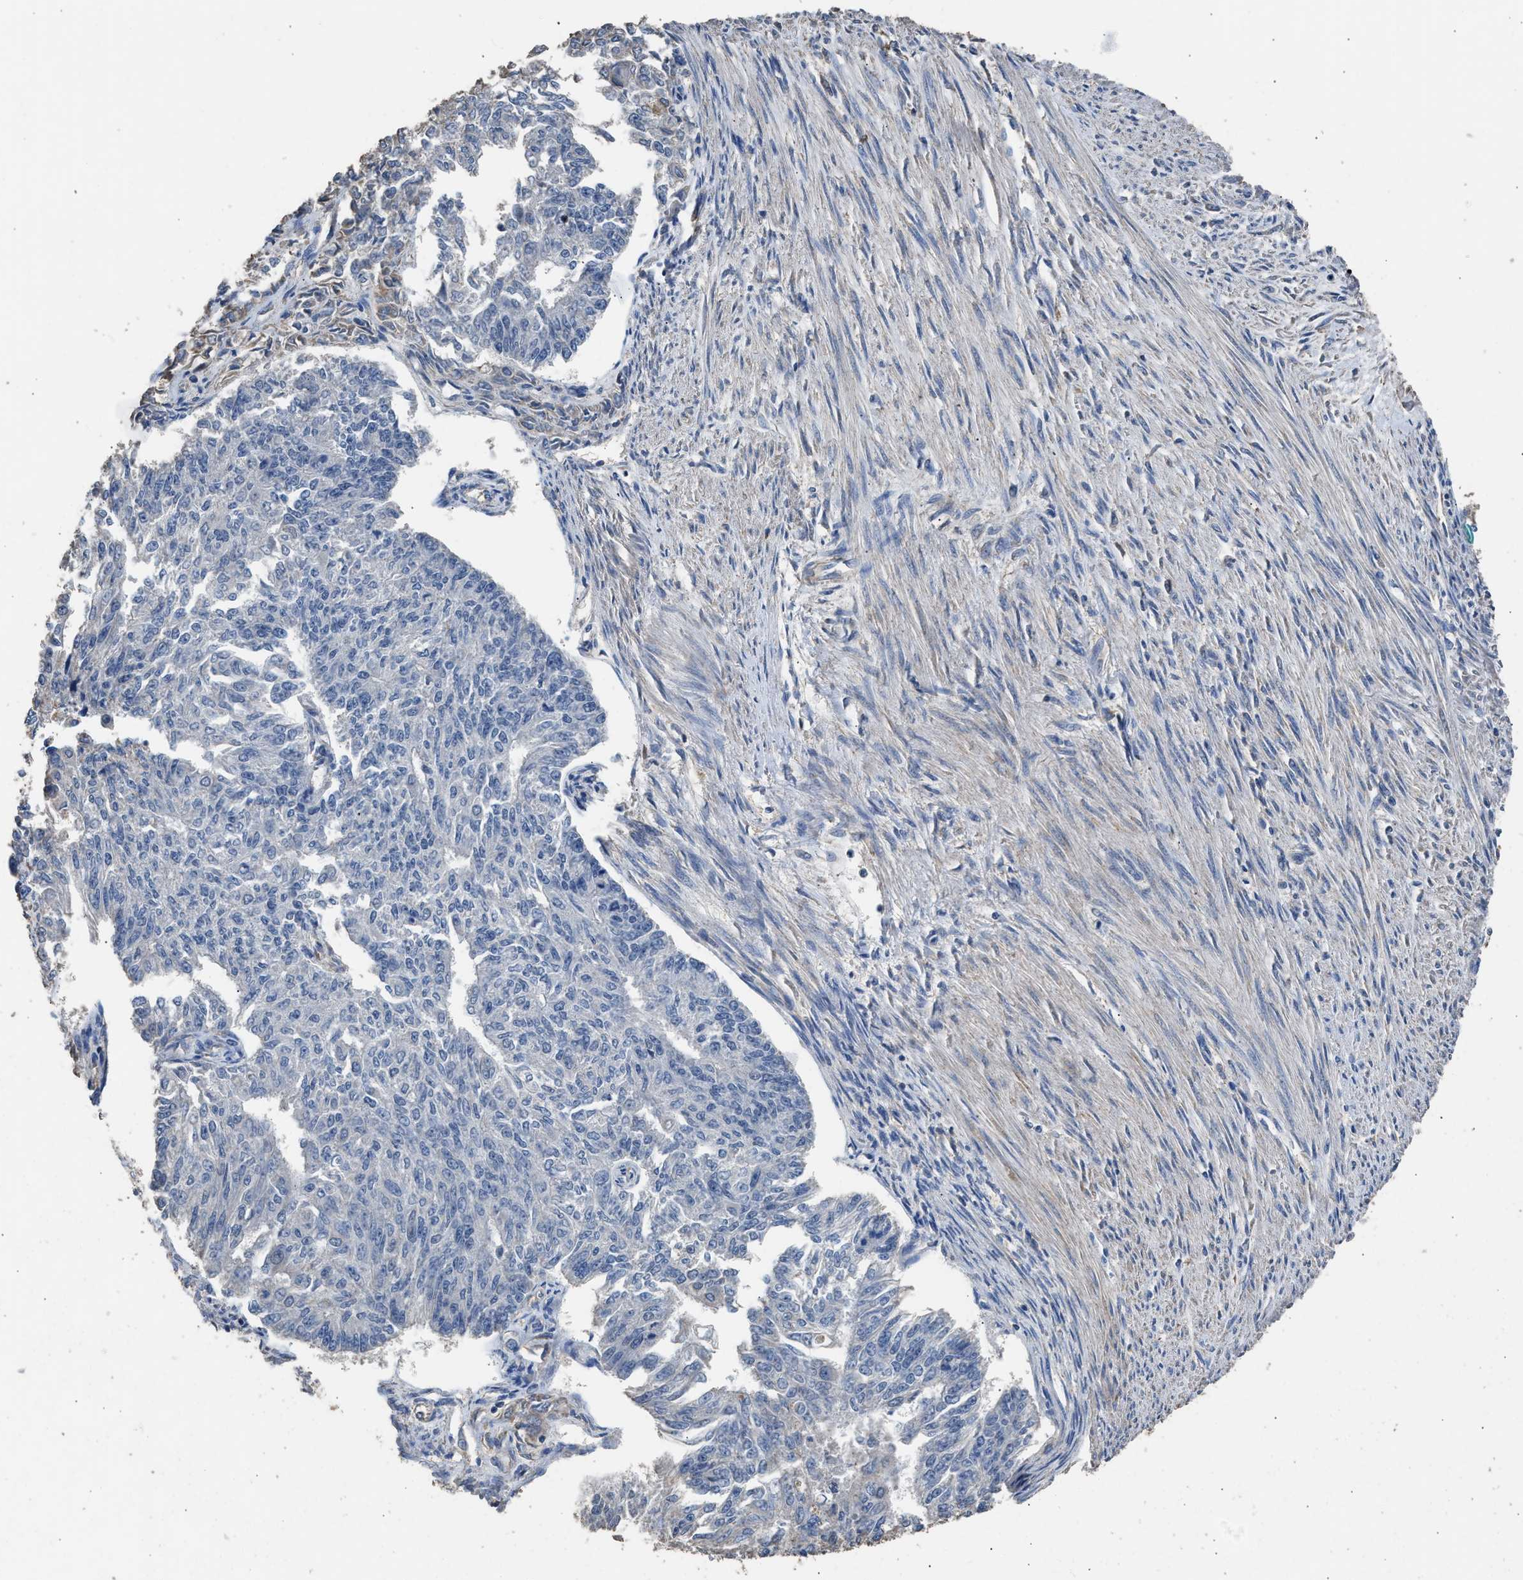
{"staining": {"intensity": "negative", "quantity": "none", "location": "none"}, "tissue": "endometrial cancer", "cell_type": "Tumor cells", "image_type": "cancer", "snomed": [{"axis": "morphology", "description": "Adenocarcinoma, NOS"}, {"axis": "topography", "description": "Endometrium"}], "caption": "Image shows no protein expression in tumor cells of endometrial adenocarcinoma tissue. (Brightfield microscopy of DAB (3,3'-diaminobenzidine) immunohistochemistry at high magnification).", "gene": "ITSN1", "patient": {"sex": "female", "age": 32}}